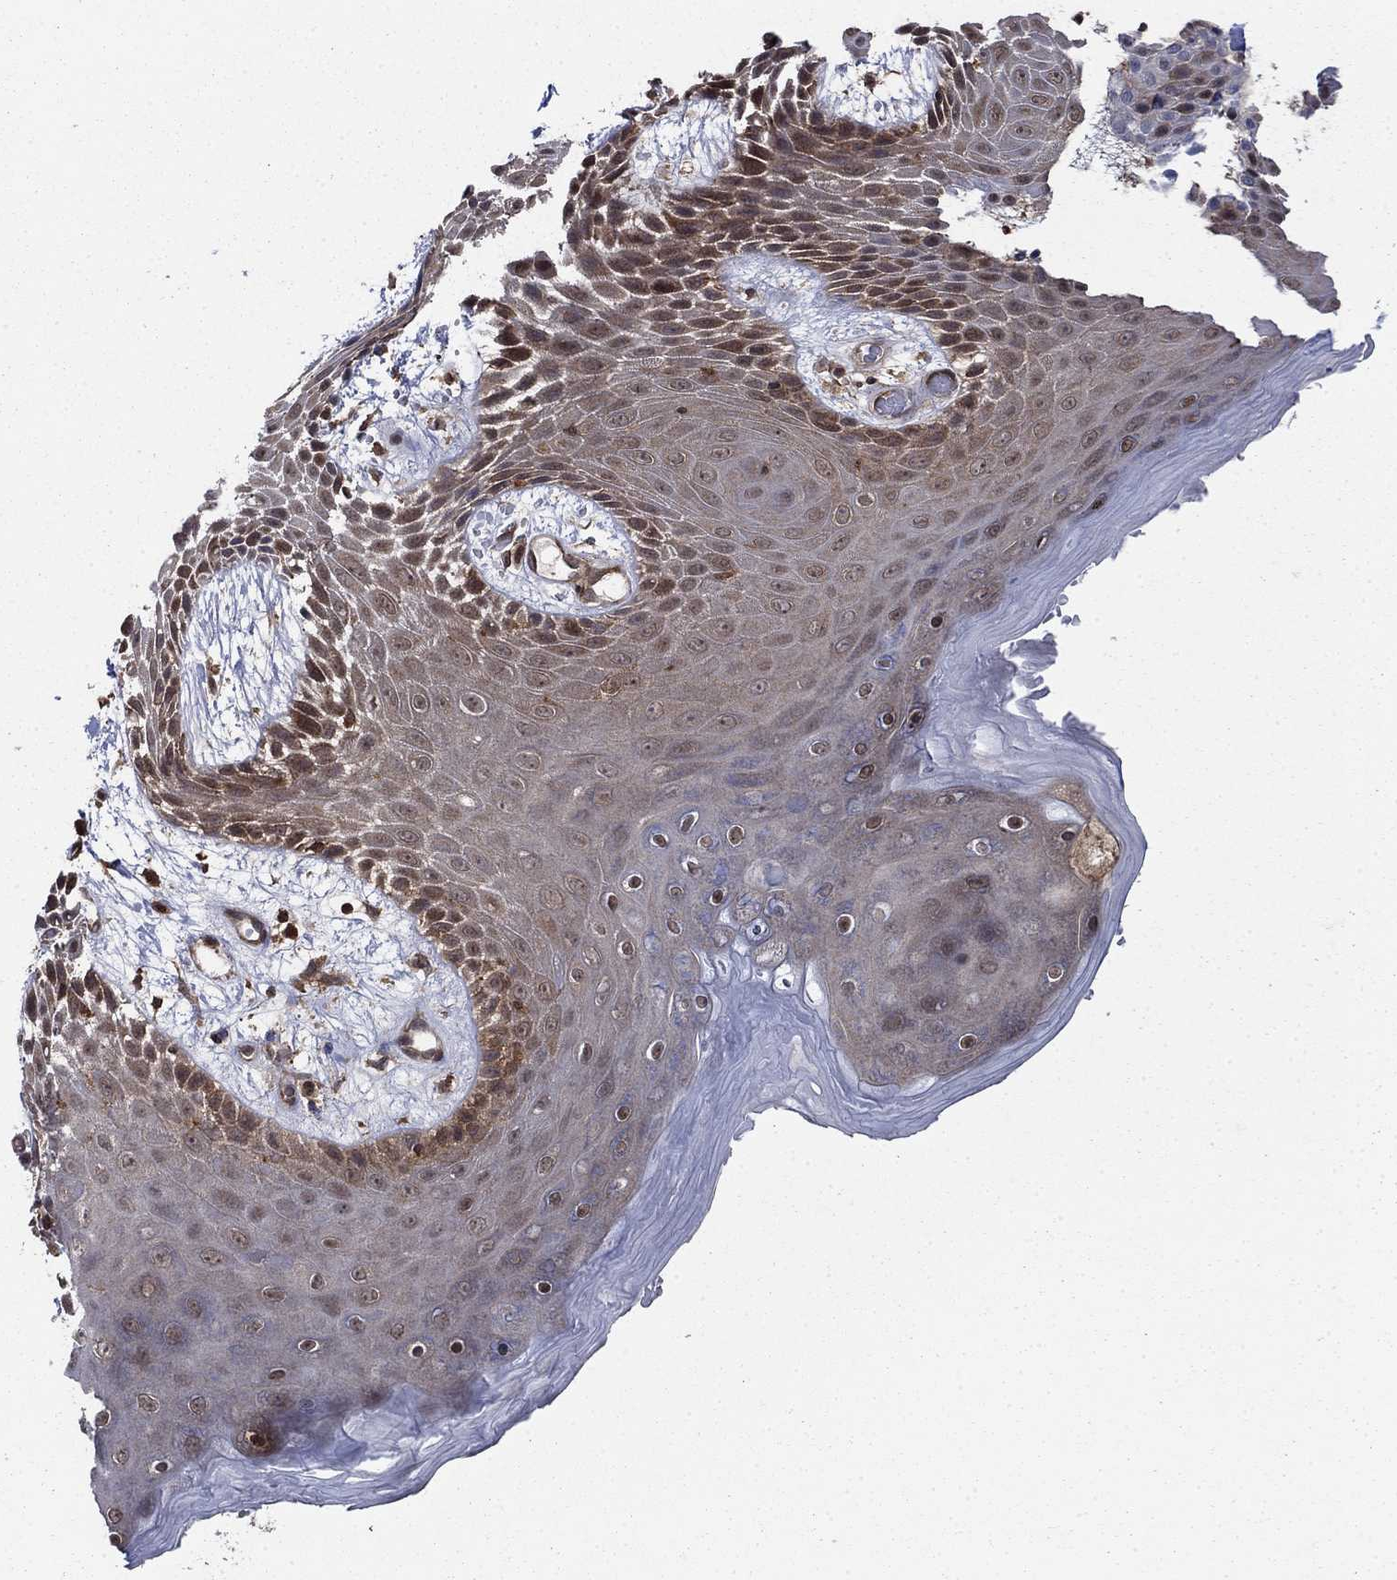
{"staining": {"intensity": "moderate", "quantity": ">75%", "location": "cytoplasmic/membranous"}, "tissue": "skin", "cell_type": "Epidermal cells", "image_type": "normal", "snomed": [{"axis": "morphology", "description": "Normal tissue, NOS"}, {"axis": "topography", "description": "Anal"}], "caption": "This photomicrograph demonstrates immunohistochemistry staining of unremarkable human skin, with medium moderate cytoplasmic/membranous expression in about >75% of epidermal cells.", "gene": "CACYBP", "patient": {"sex": "male", "age": 36}}